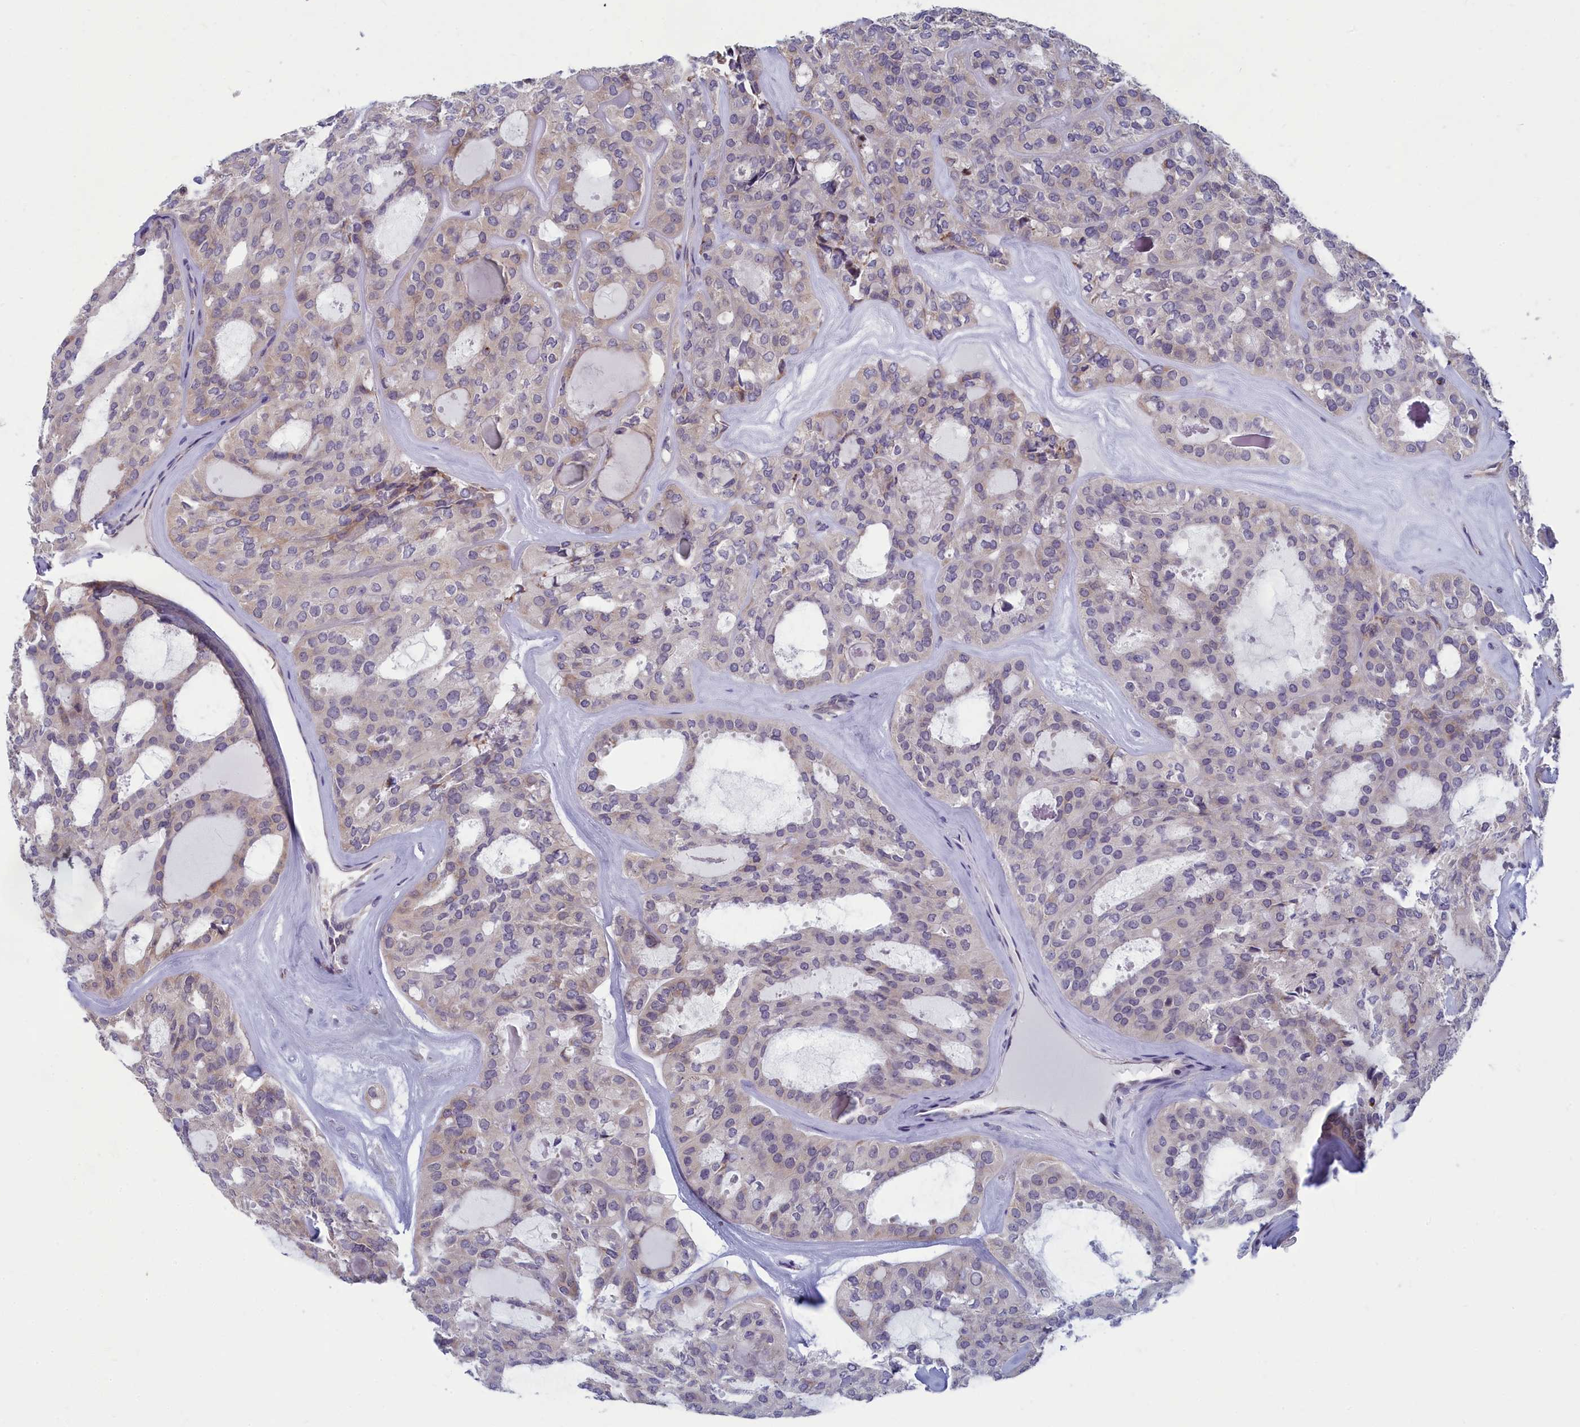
{"staining": {"intensity": "negative", "quantity": "none", "location": "none"}, "tissue": "thyroid cancer", "cell_type": "Tumor cells", "image_type": "cancer", "snomed": [{"axis": "morphology", "description": "Follicular adenoma carcinoma, NOS"}, {"axis": "topography", "description": "Thyroid gland"}], "caption": "Immunohistochemistry (IHC) histopathology image of neoplastic tissue: human thyroid cancer (follicular adenoma carcinoma) stained with DAB shows no significant protein staining in tumor cells.", "gene": "MRI1", "patient": {"sex": "male", "age": 75}}